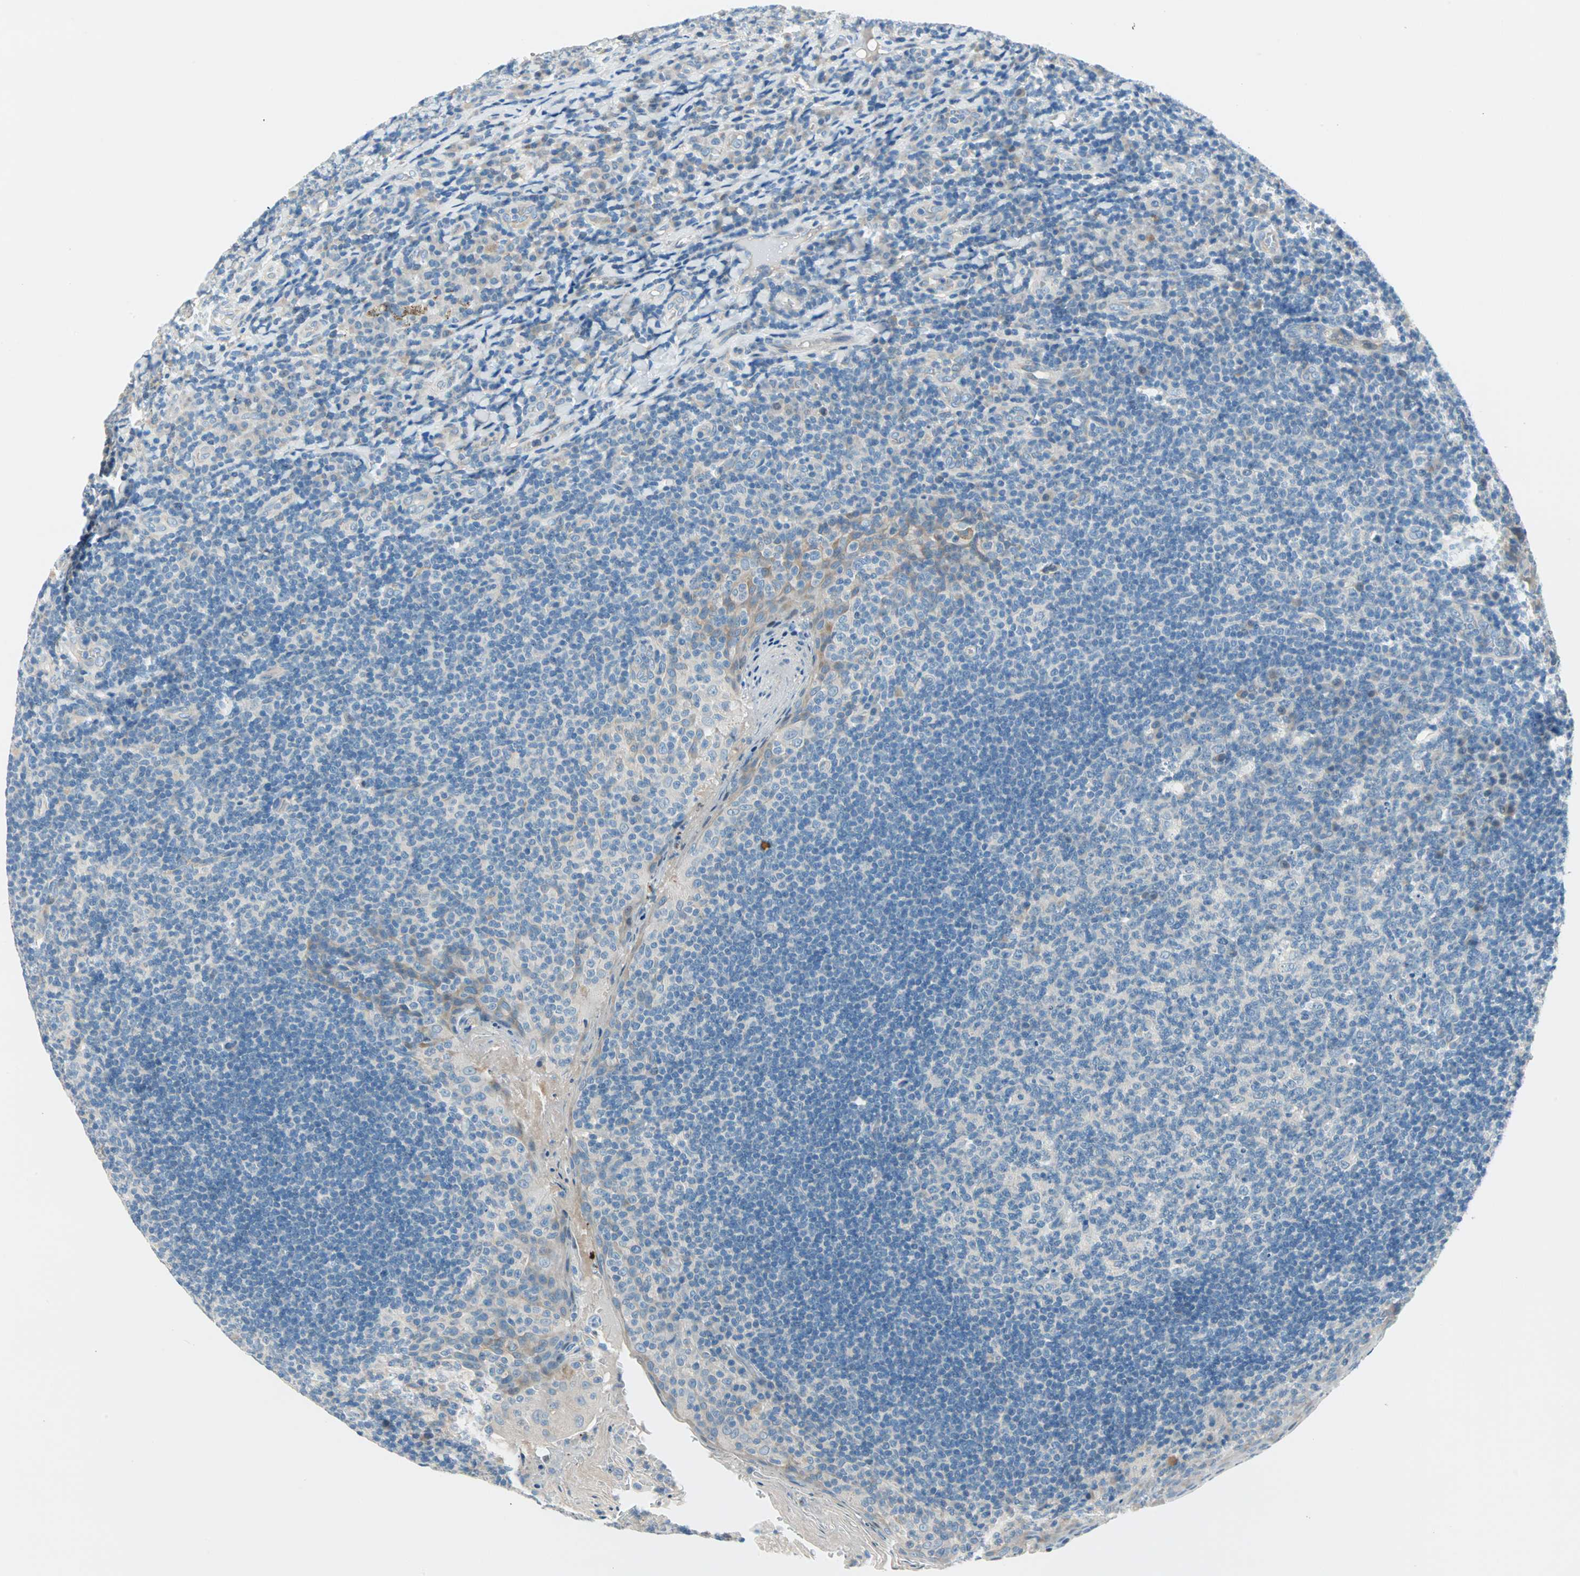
{"staining": {"intensity": "negative", "quantity": "none", "location": "none"}, "tissue": "tonsil", "cell_type": "Germinal center cells", "image_type": "normal", "snomed": [{"axis": "morphology", "description": "Normal tissue, NOS"}, {"axis": "topography", "description": "Tonsil"}], "caption": "Tonsil stained for a protein using immunohistochemistry (IHC) shows no staining germinal center cells.", "gene": "TMEM163", "patient": {"sex": "male", "age": 17}}